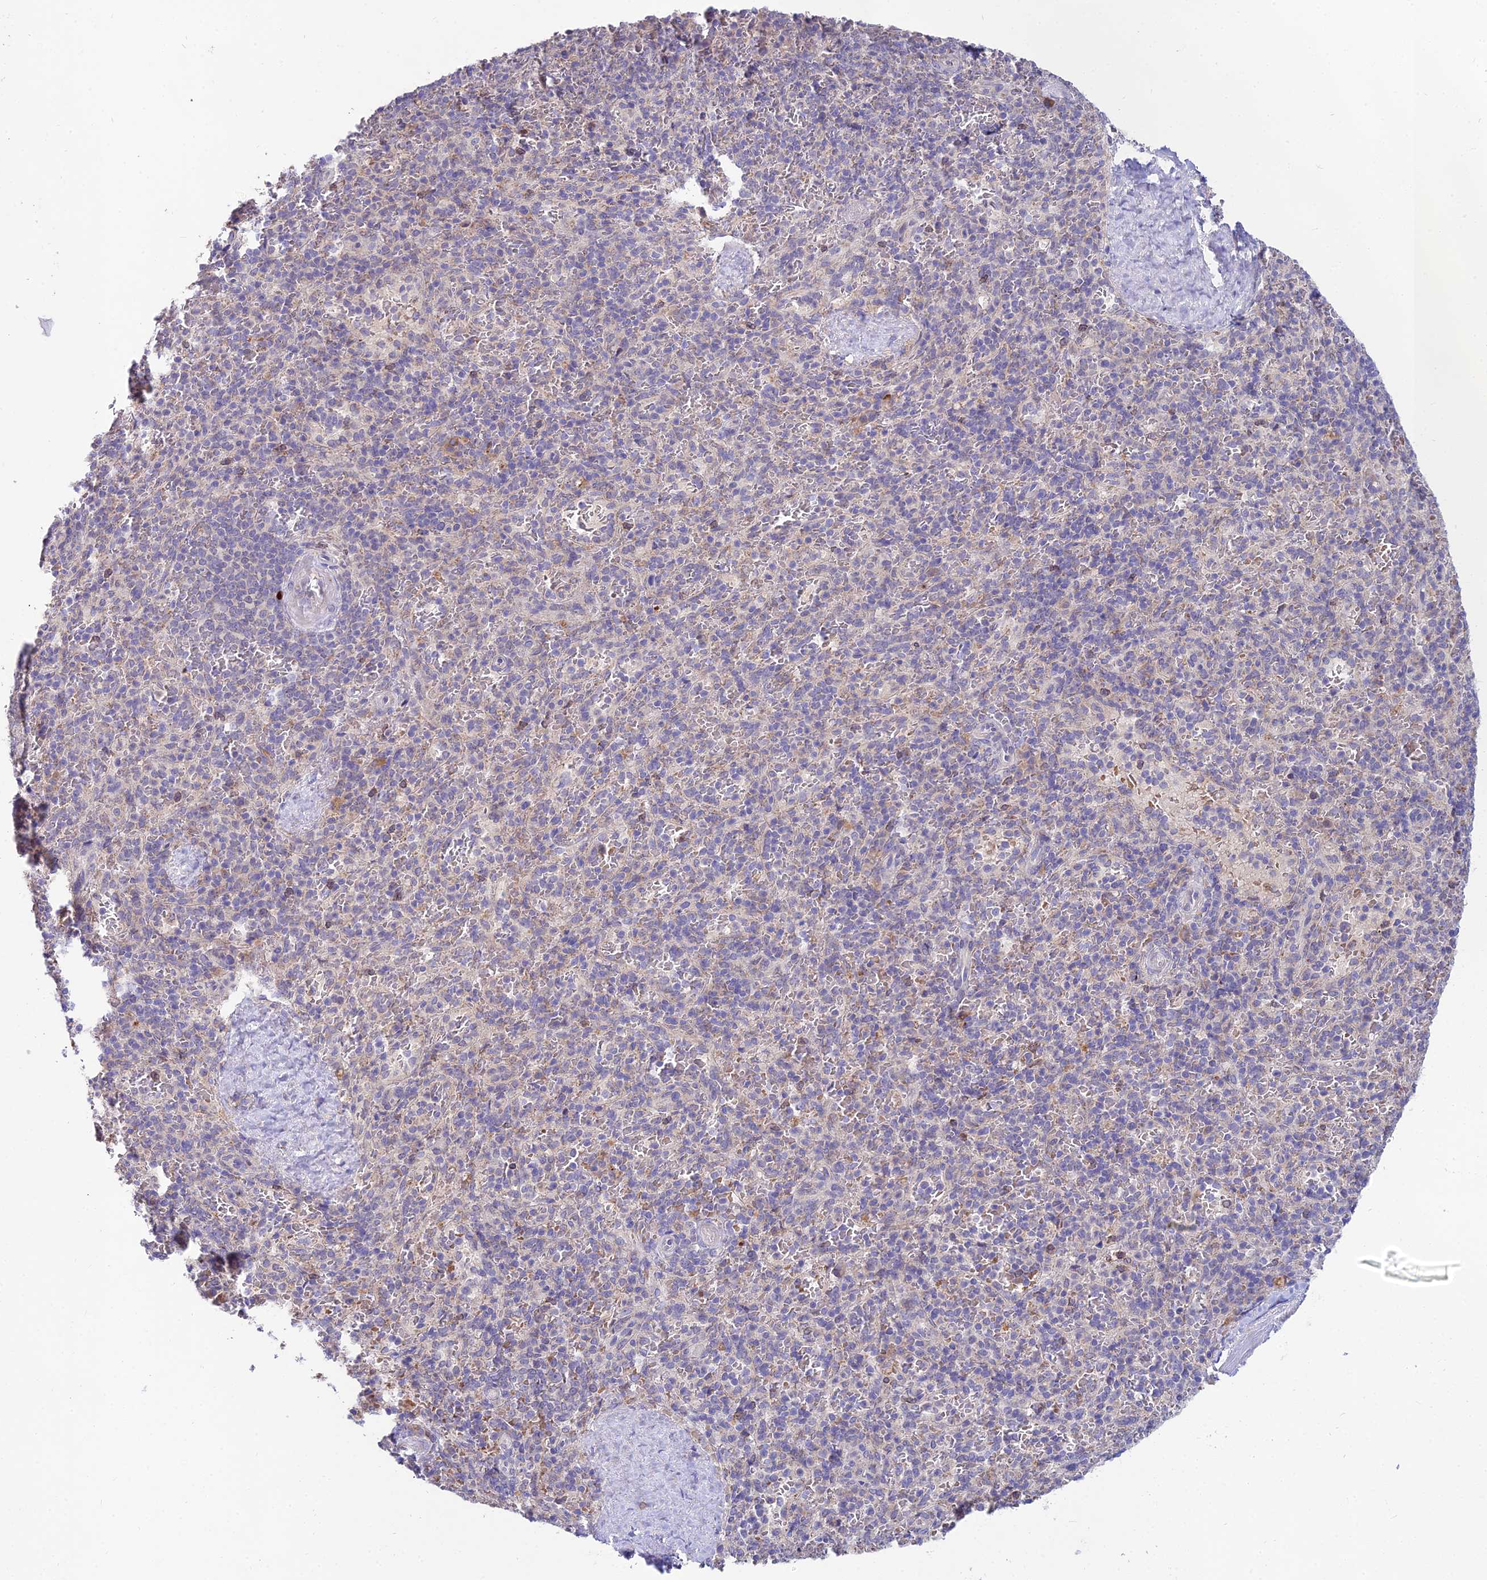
{"staining": {"intensity": "negative", "quantity": "none", "location": "none"}, "tissue": "spleen", "cell_type": "Cells in red pulp", "image_type": "normal", "snomed": [{"axis": "morphology", "description": "Normal tissue, NOS"}, {"axis": "topography", "description": "Spleen"}], "caption": "Immunohistochemistry (IHC) of benign spleen displays no expression in cells in red pulp. (DAB IHC visualized using brightfield microscopy, high magnification).", "gene": "WDR43", "patient": {"sex": "male", "age": 82}}